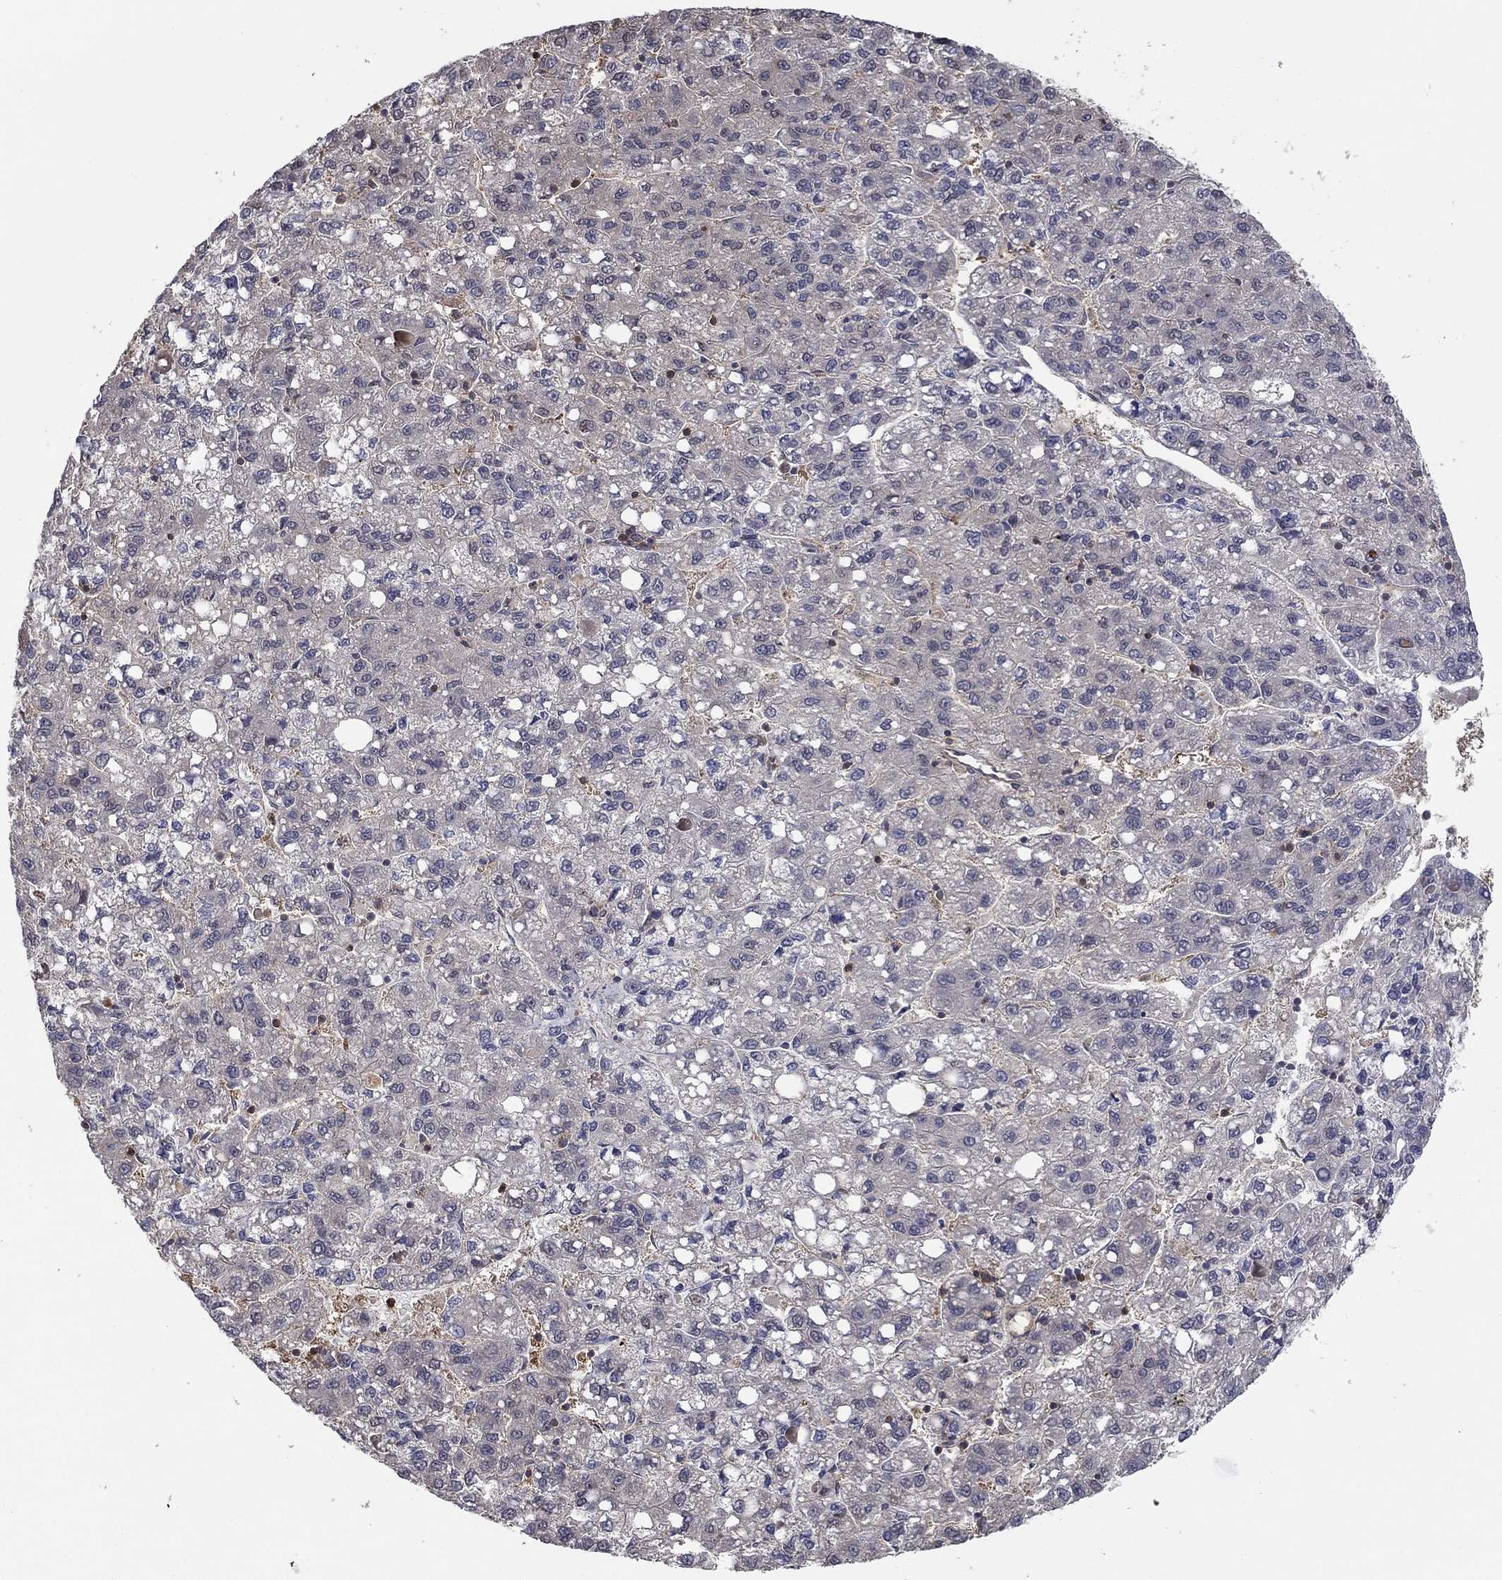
{"staining": {"intensity": "negative", "quantity": "none", "location": "none"}, "tissue": "liver cancer", "cell_type": "Tumor cells", "image_type": "cancer", "snomed": [{"axis": "morphology", "description": "Carcinoma, Hepatocellular, NOS"}, {"axis": "topography", "description": "Liver"}], "caption": "Photomicrograph shows no significant protein positivity in tumor cells of liver hepatocellular carcinoma.", "gene": "RNF114", "patient": {"sex": "female", "age": 82}}